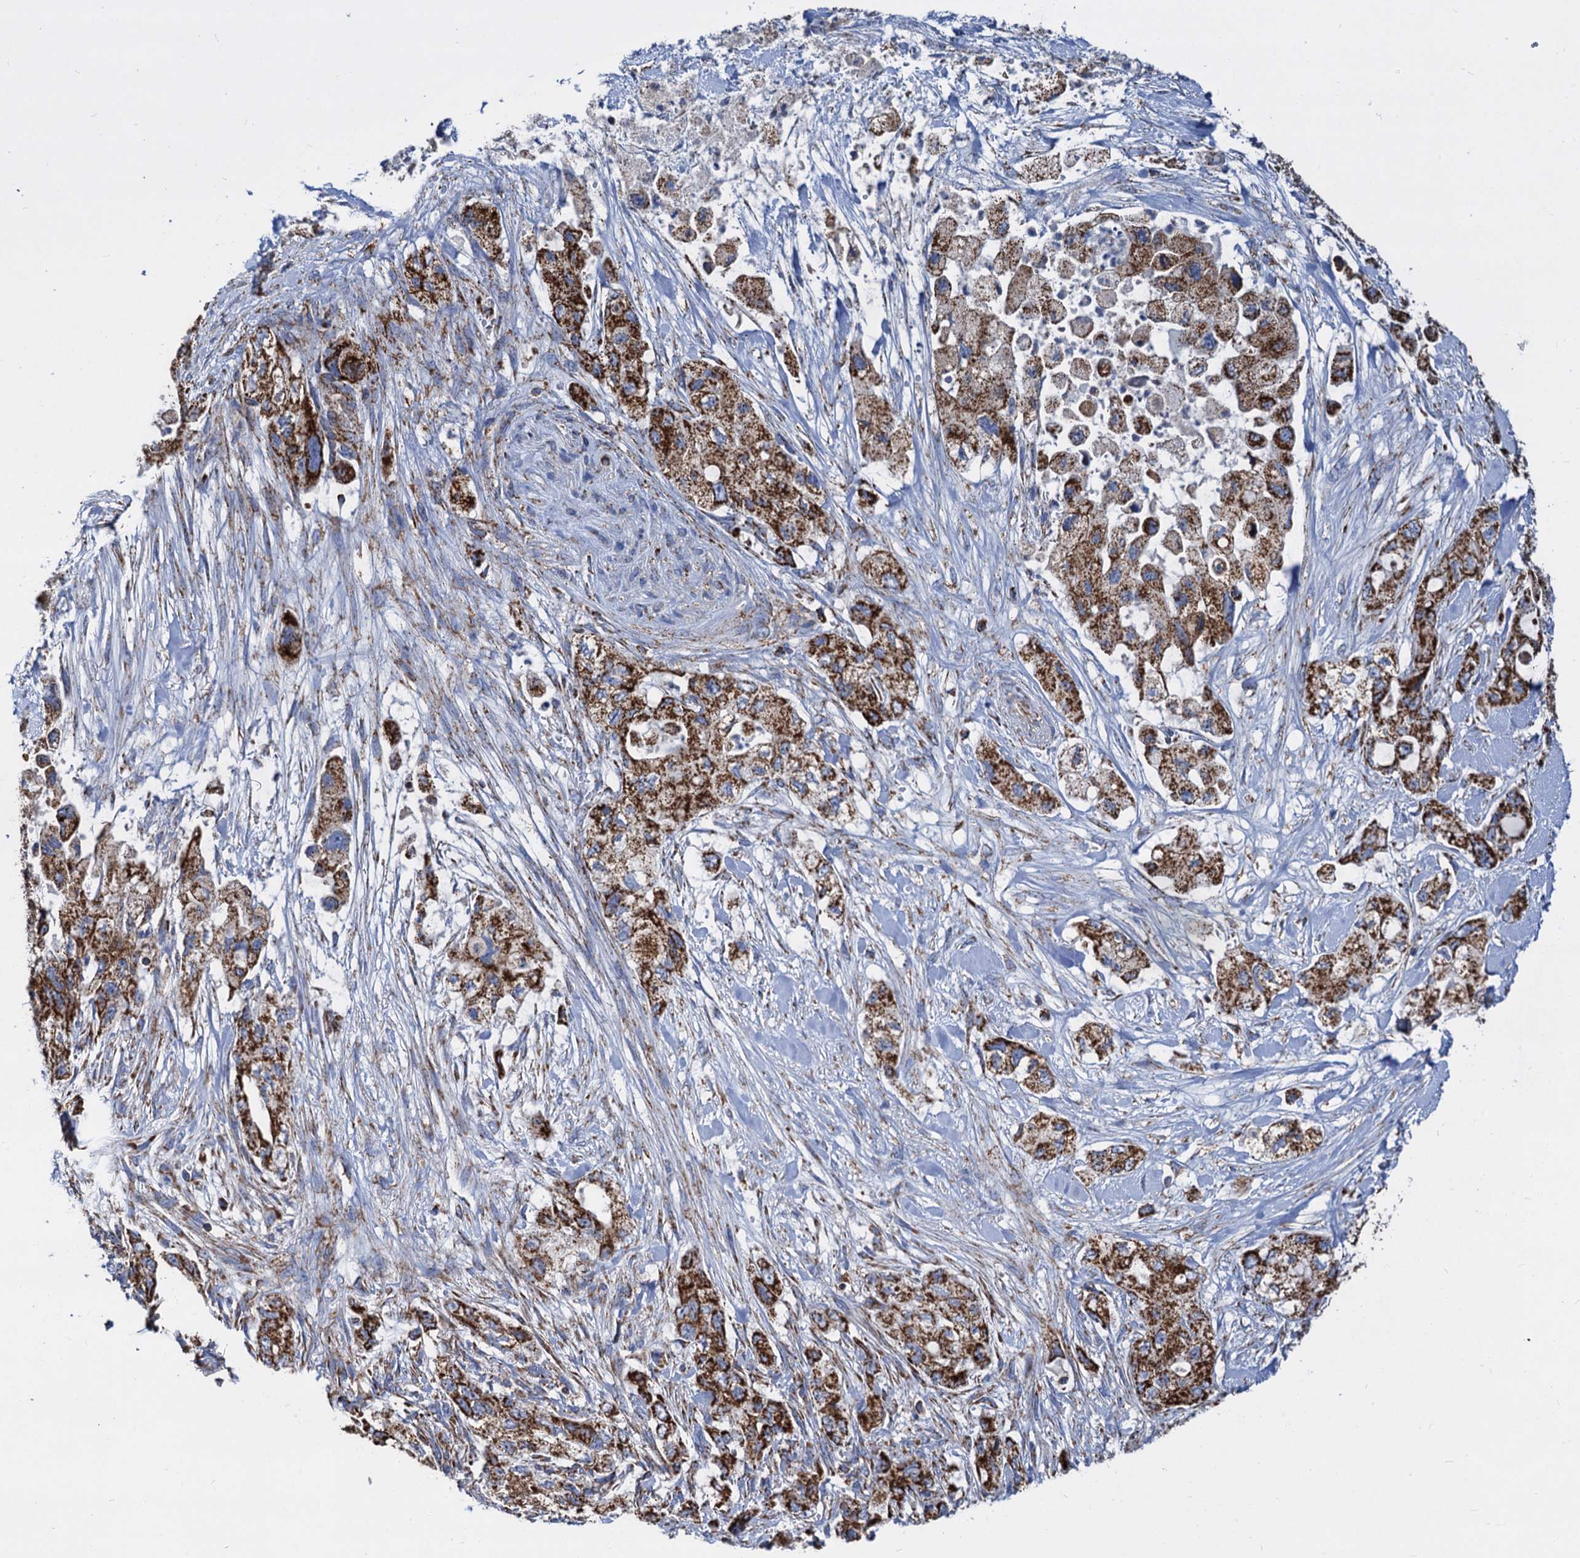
{"staining": {"intensity": "strong", "quantity": ">75%", "location": "cytoplasmic/membranous"}, "tissue": "pancreatic cancer", "cell_type": "Tumor cells", "image_type": "cancer", "snomed": [{"axis": "morphology", "description": "Adenocarcinoma, NOS"}, {"axis": "topography", "description": "Pancreas"}], "caption": "Protein analysis of pancreatic cancer tissue displays strong cytoplasmic/membranous positivity in approximately >75% of tumor cells.", "gene": "TIMM10", "patient": {"sex": "female", "age": 73}}